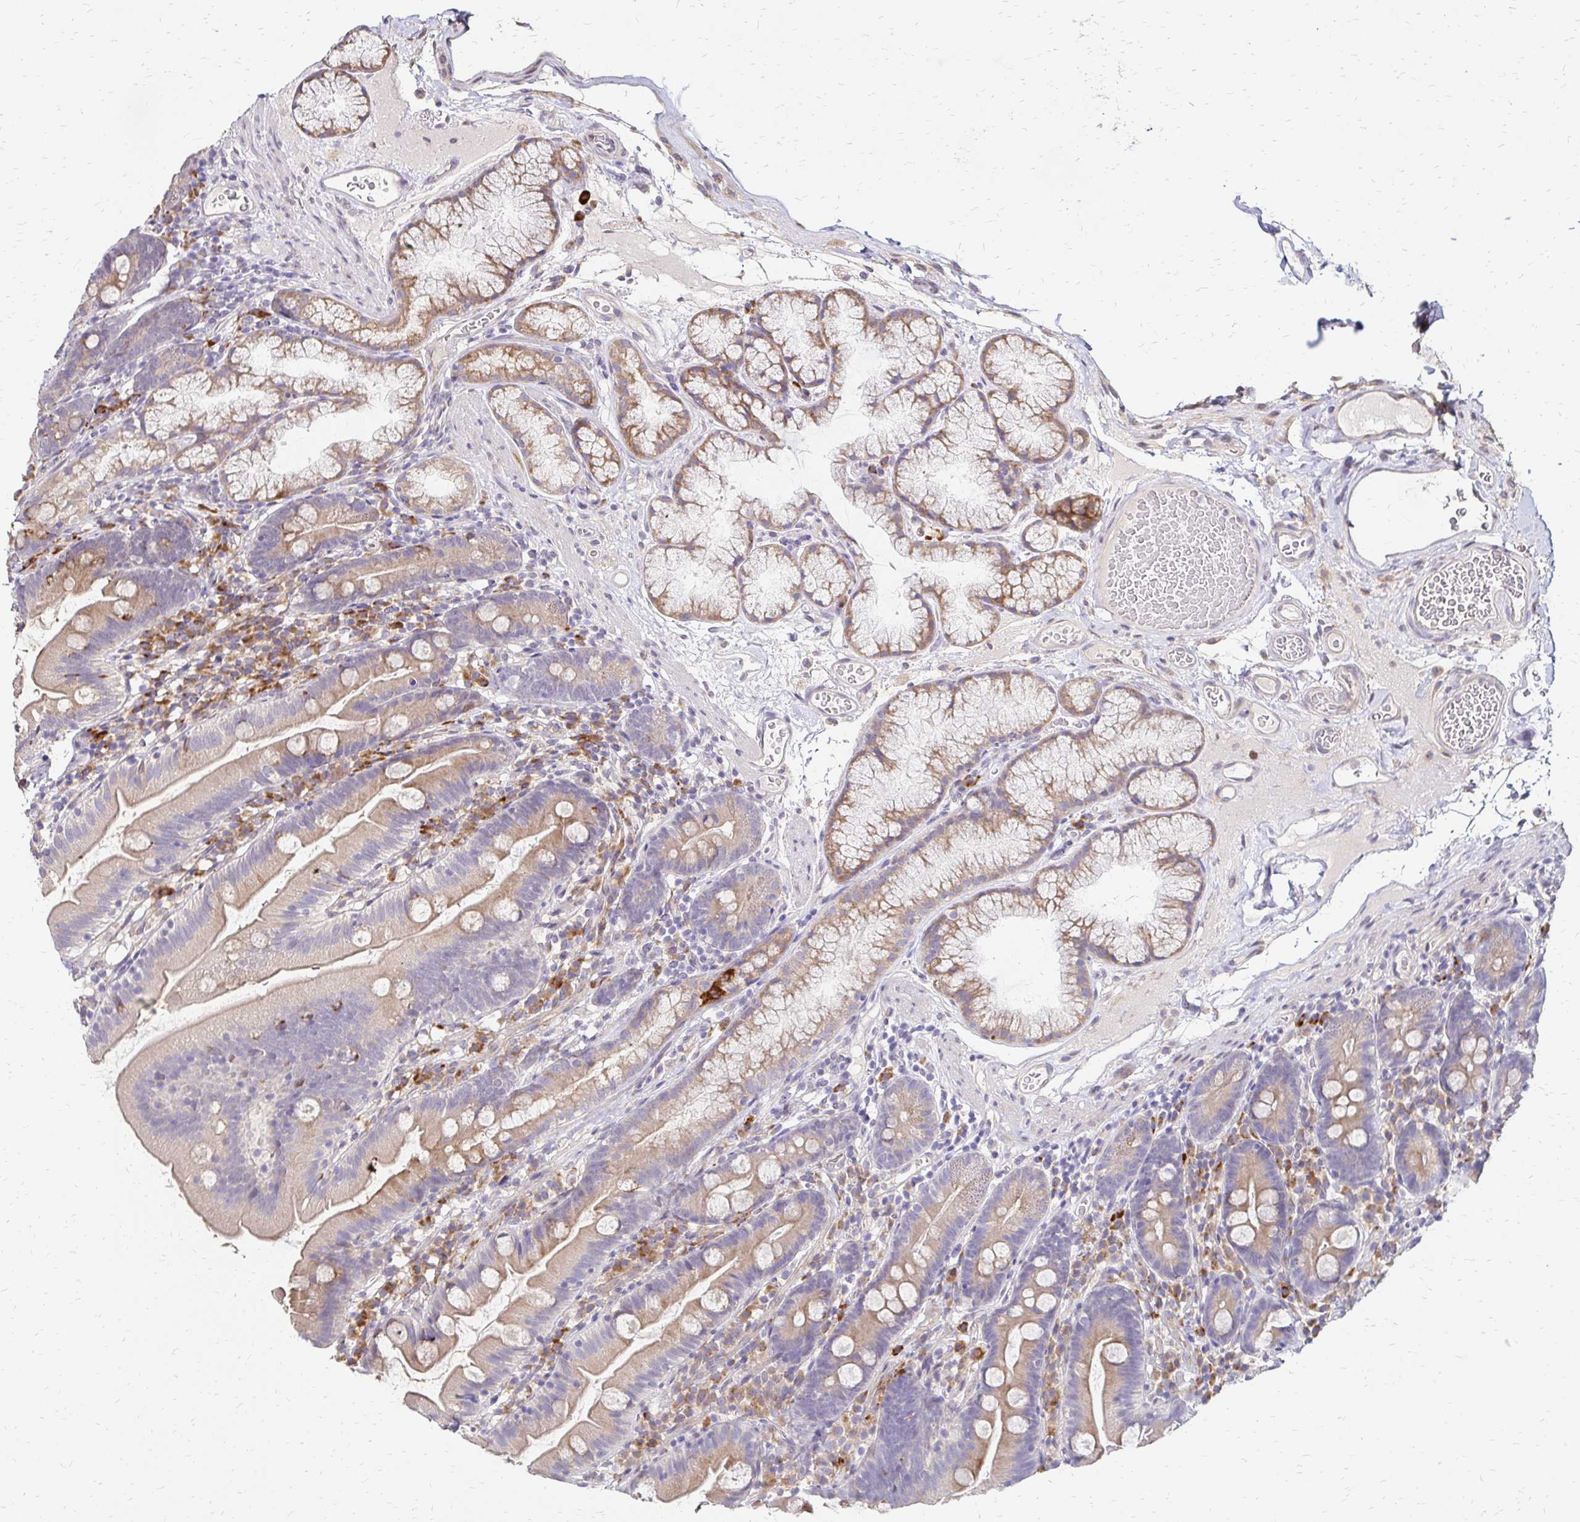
{"staining": {"intensity": "weak", "quantity": "25%-75%", "location": "cytoplasmic/membranous"}, "tissue": "duodenum", "cell_type": "Glandular cells", "image_type": "normal", "snomed": [{"axis": "morphology", "description": "Normal tissue, NOS"}, {"axis": "topography", "description": "Duodenum"}], "caption": "Unremarkable duodenum displays weak cytoplasmic/membranous staining in approximately 25%-75% of glandular cells.", "gene": "PRIMA1", "patient": {"sex": "female", "age": 67}}